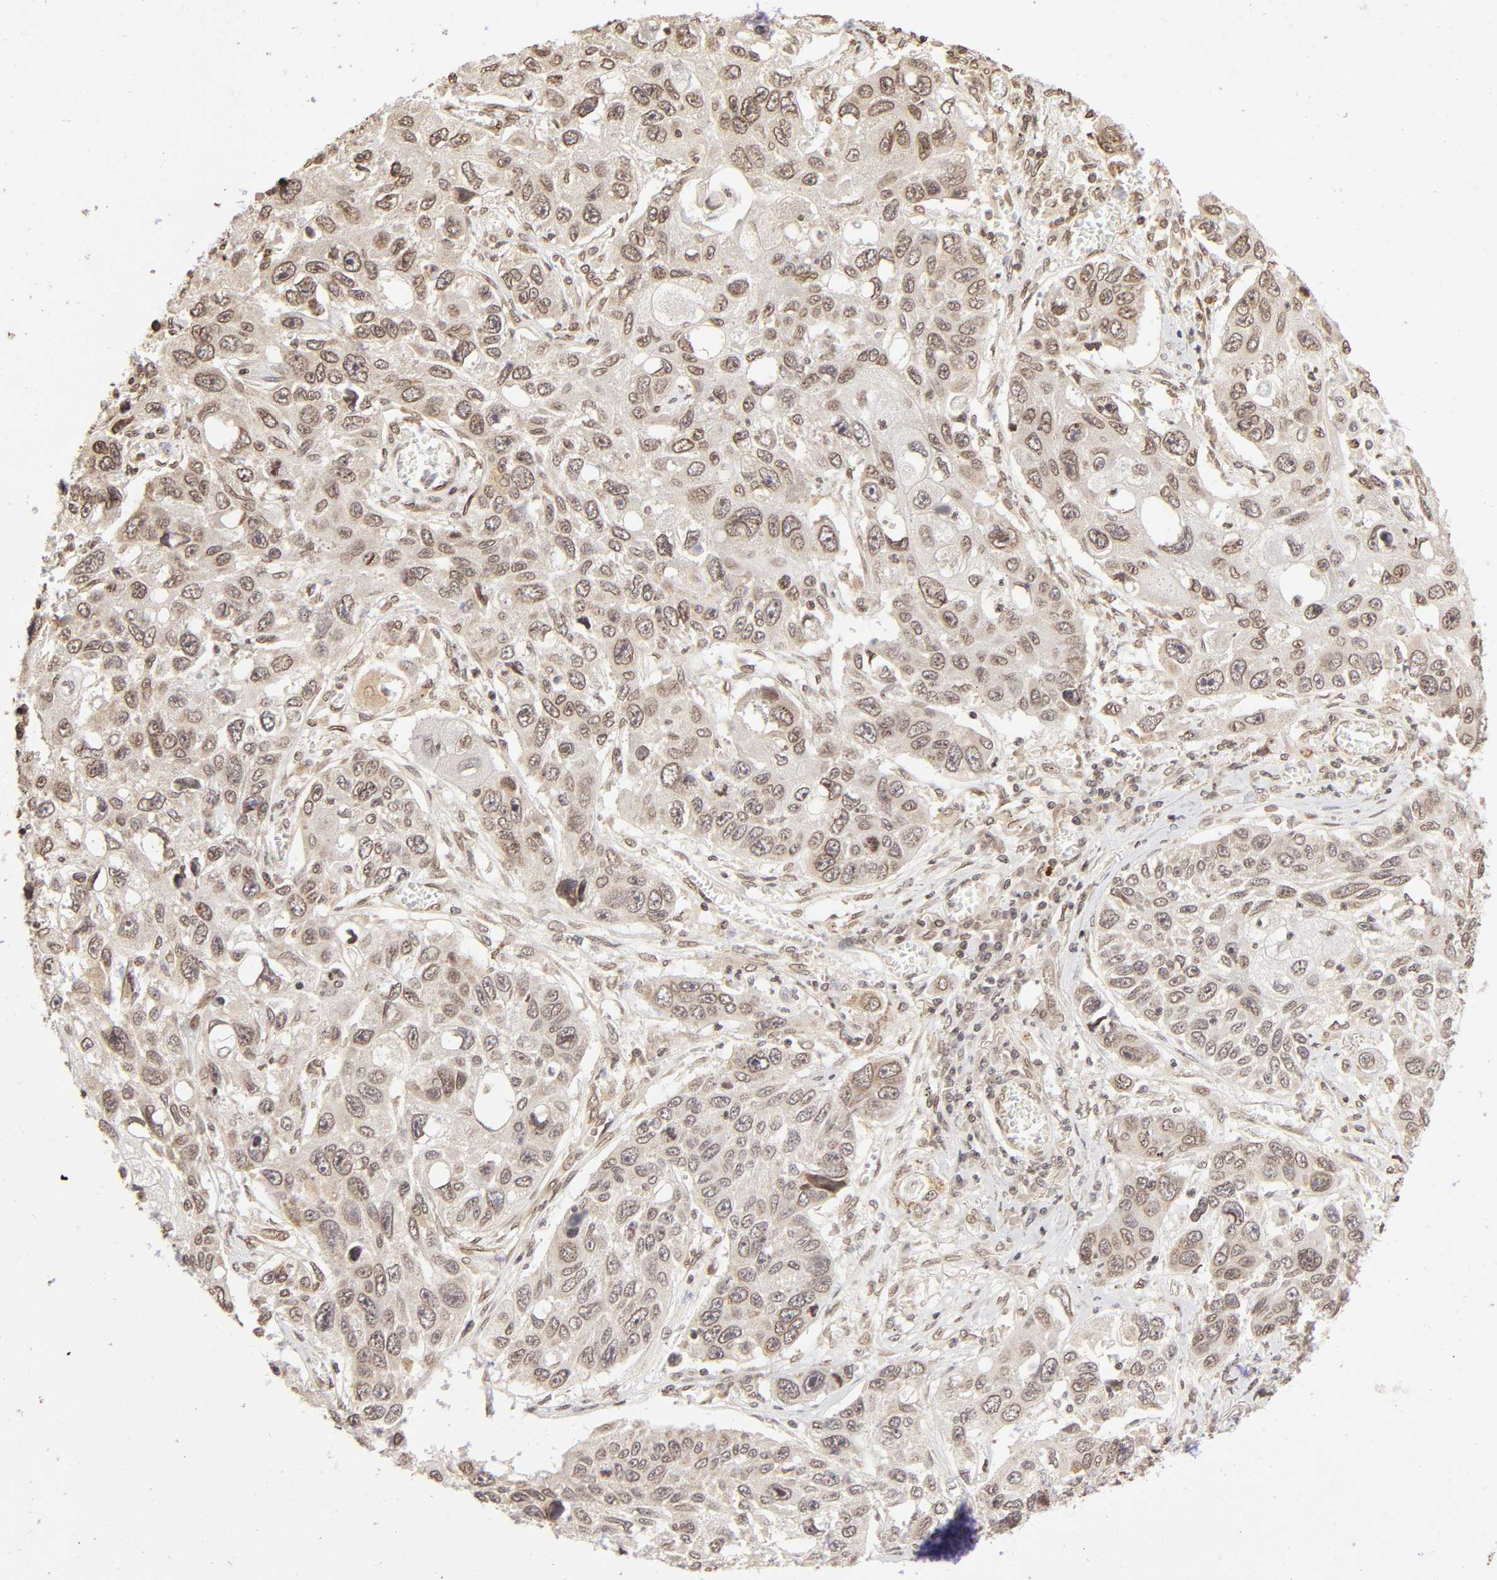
{"staining": {"intensity": "weak", "quantity": ">75%", "location": "nuclear"}, "tissue": "lung cancer", "cell_type": "Tumor cells", "image_type": "cancer", "snomed": [{"axis": "morphology", "description": "Squamous cell carcinoma, NOS"}, {"axis": "topography", "description": "Lung"}], "caption": "Brown immunohistochemical staining in lung cancer shows weak nuclear expression in approximately >75% of tumor cells. (brown staining indicates protein expression, while blue staining denotes nuclei).", "gene": "MLLT6", "patient": {"sex": "male", "age": 71}}